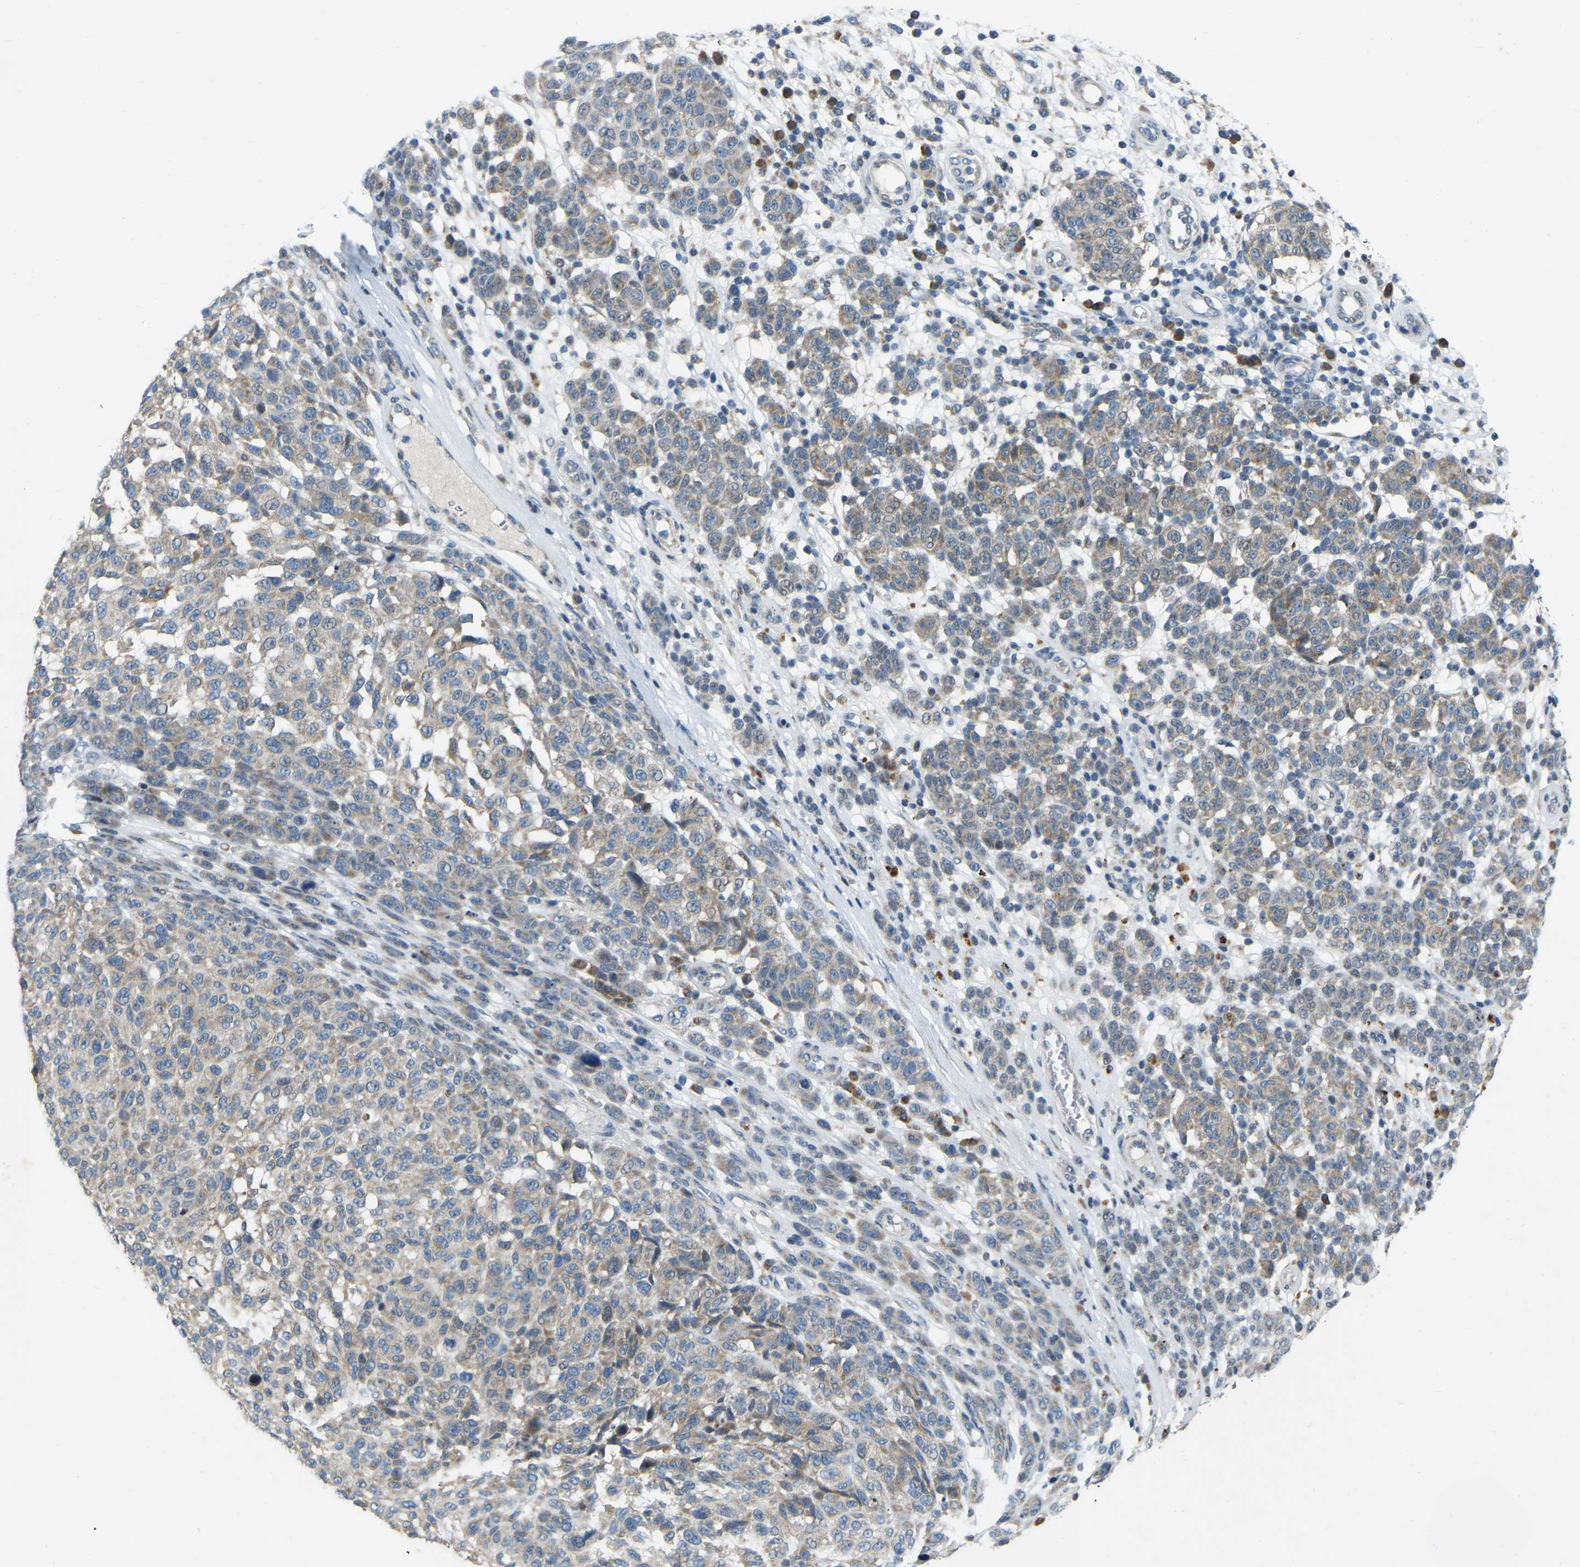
{"staining": {"intensity": "weak", "quantity": "25%-75%", "location": "cytoplasmic/membranous"}, "tissue": "melanoma", "cell_type": "Tumor cells", "image_type": "cancer", "snomed": [{"axis": "morphology", "description": "Malignant melanoma, NOS"}, {"axis": "topography", "description": "Skin"}], "caption": "DAB (3,3'-diaminobenzidine) immunohistochemical staining of human malignant melanoma shows weak cytoplasmic/membranous protein positivity in approximately 25%-75% of tumor cells.", "gene": "PARL", "patient": {"sex": "male", "age": 59}}